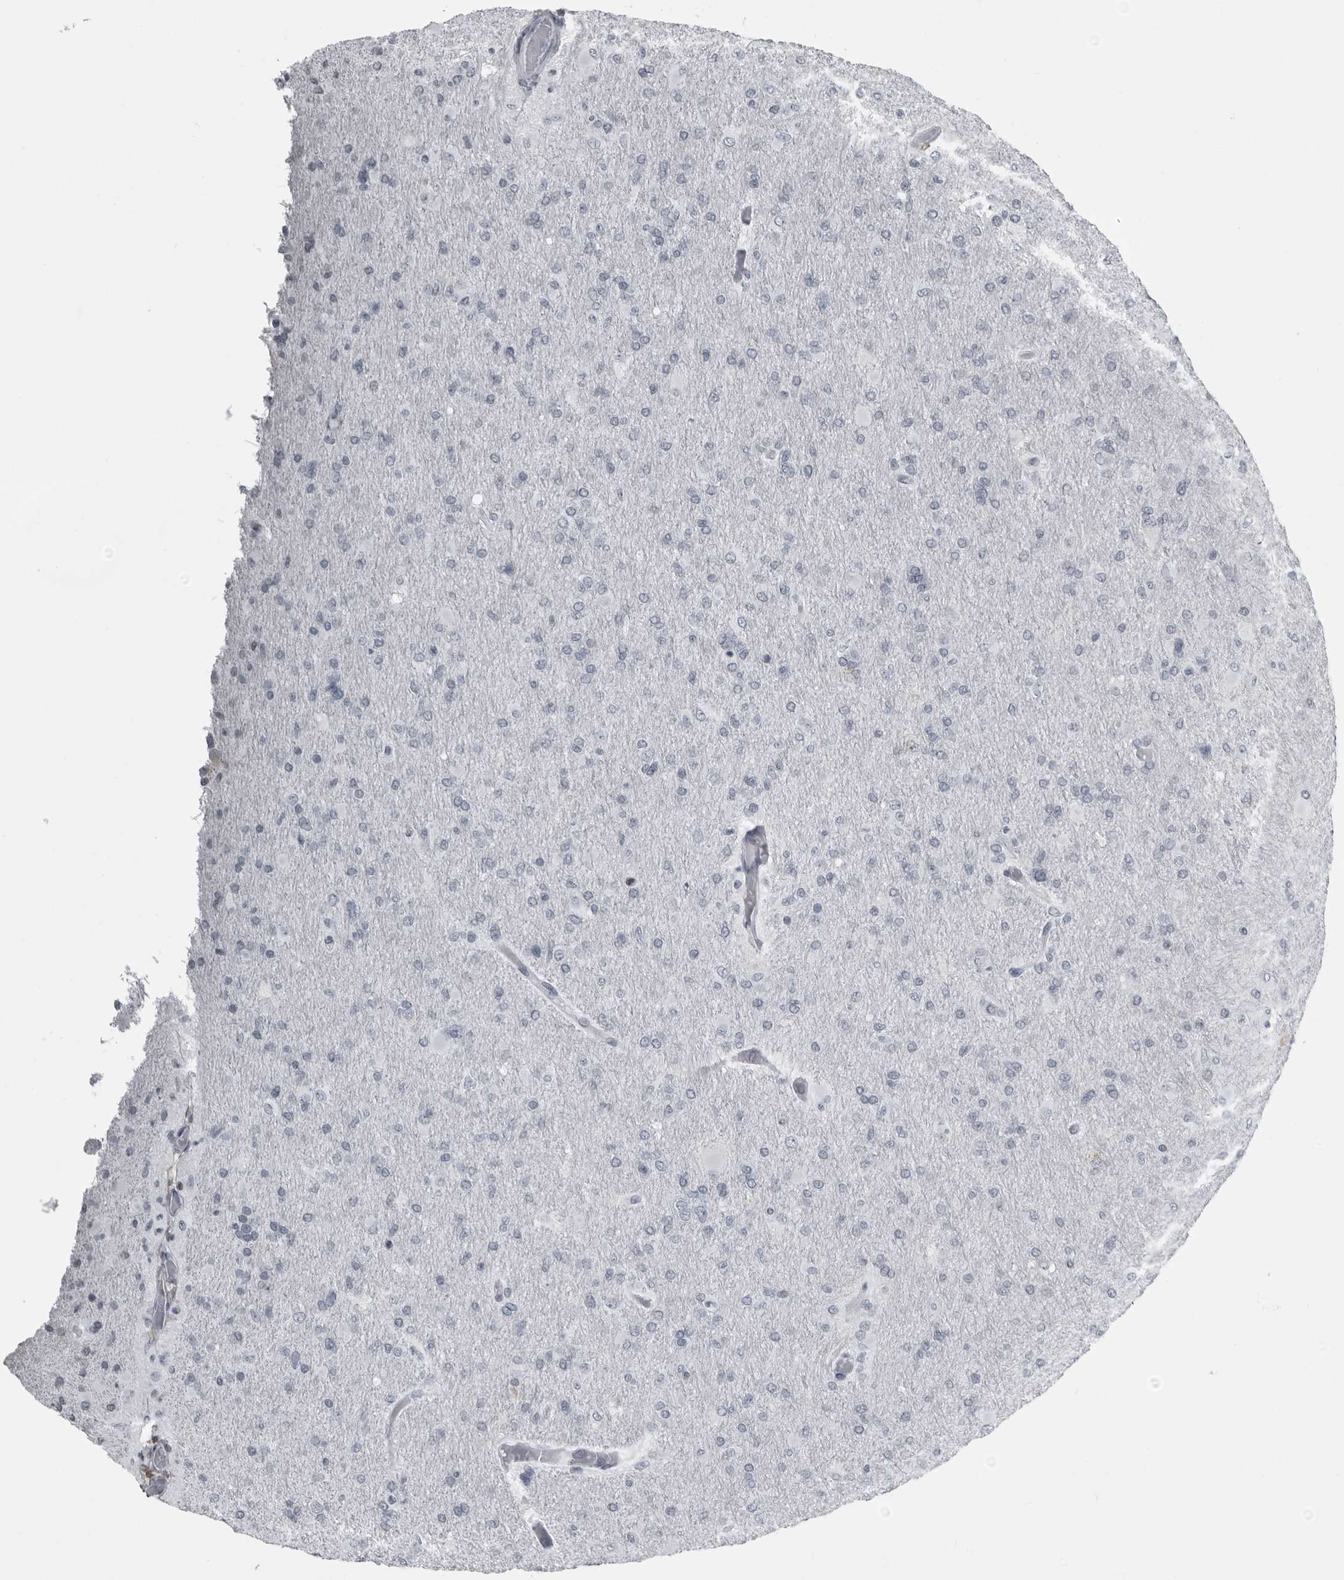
{"staining": {"intensity": "negative", "quantity": "none", "location": "none"}, "tissue": "glioma", "cell_type": "Tumor cells", "image_type": "cancer", "snomed": [{"axis": "morphology", "description": "Glioma, malignant, High grade"}, {"axis": "topography", "description": "Cerebral cortex"}], "caption": "Photomicrograph shows no protein staining in tumor cells of glioma tissue.", "gene": "RTCA", "patient": {"sex": "female", "age": 36}}